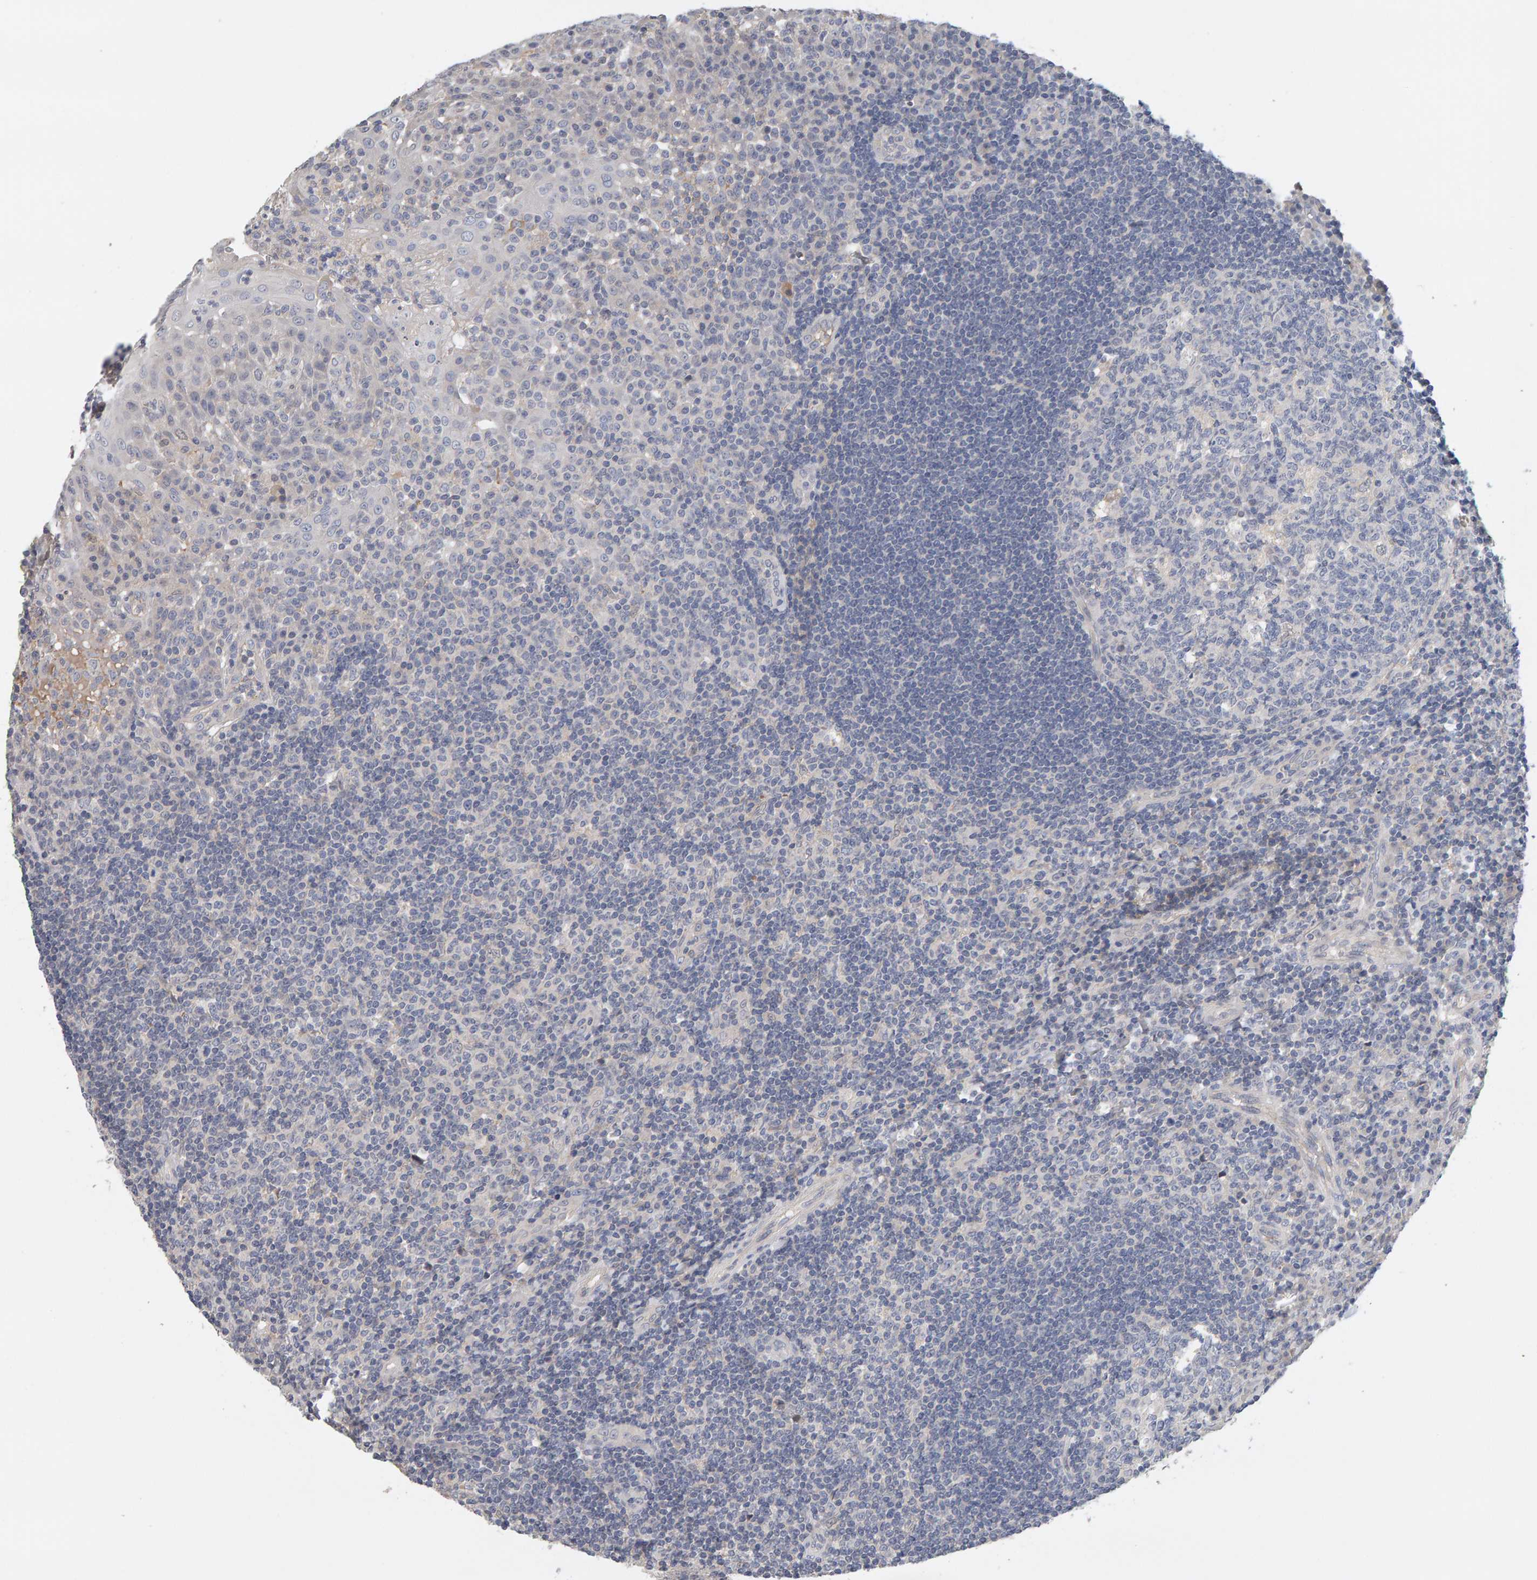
{"staining": {"intensity": "negative", "quantity": "none", "location": "none"}, "tissue": "tonsil", "cell_type": "Germinal center cells", "image_type": "normal", "snomed": [{"axis": "morphology", "description": "Normal tissue, NOS"}, {"axis": "topography", "description": "Tonsil"}], "caption": "The IHC image has no significant staining in germinal center cells of tonsil.", "gene": "GFUS", "patient": {"sex": "female", "age": 40}}